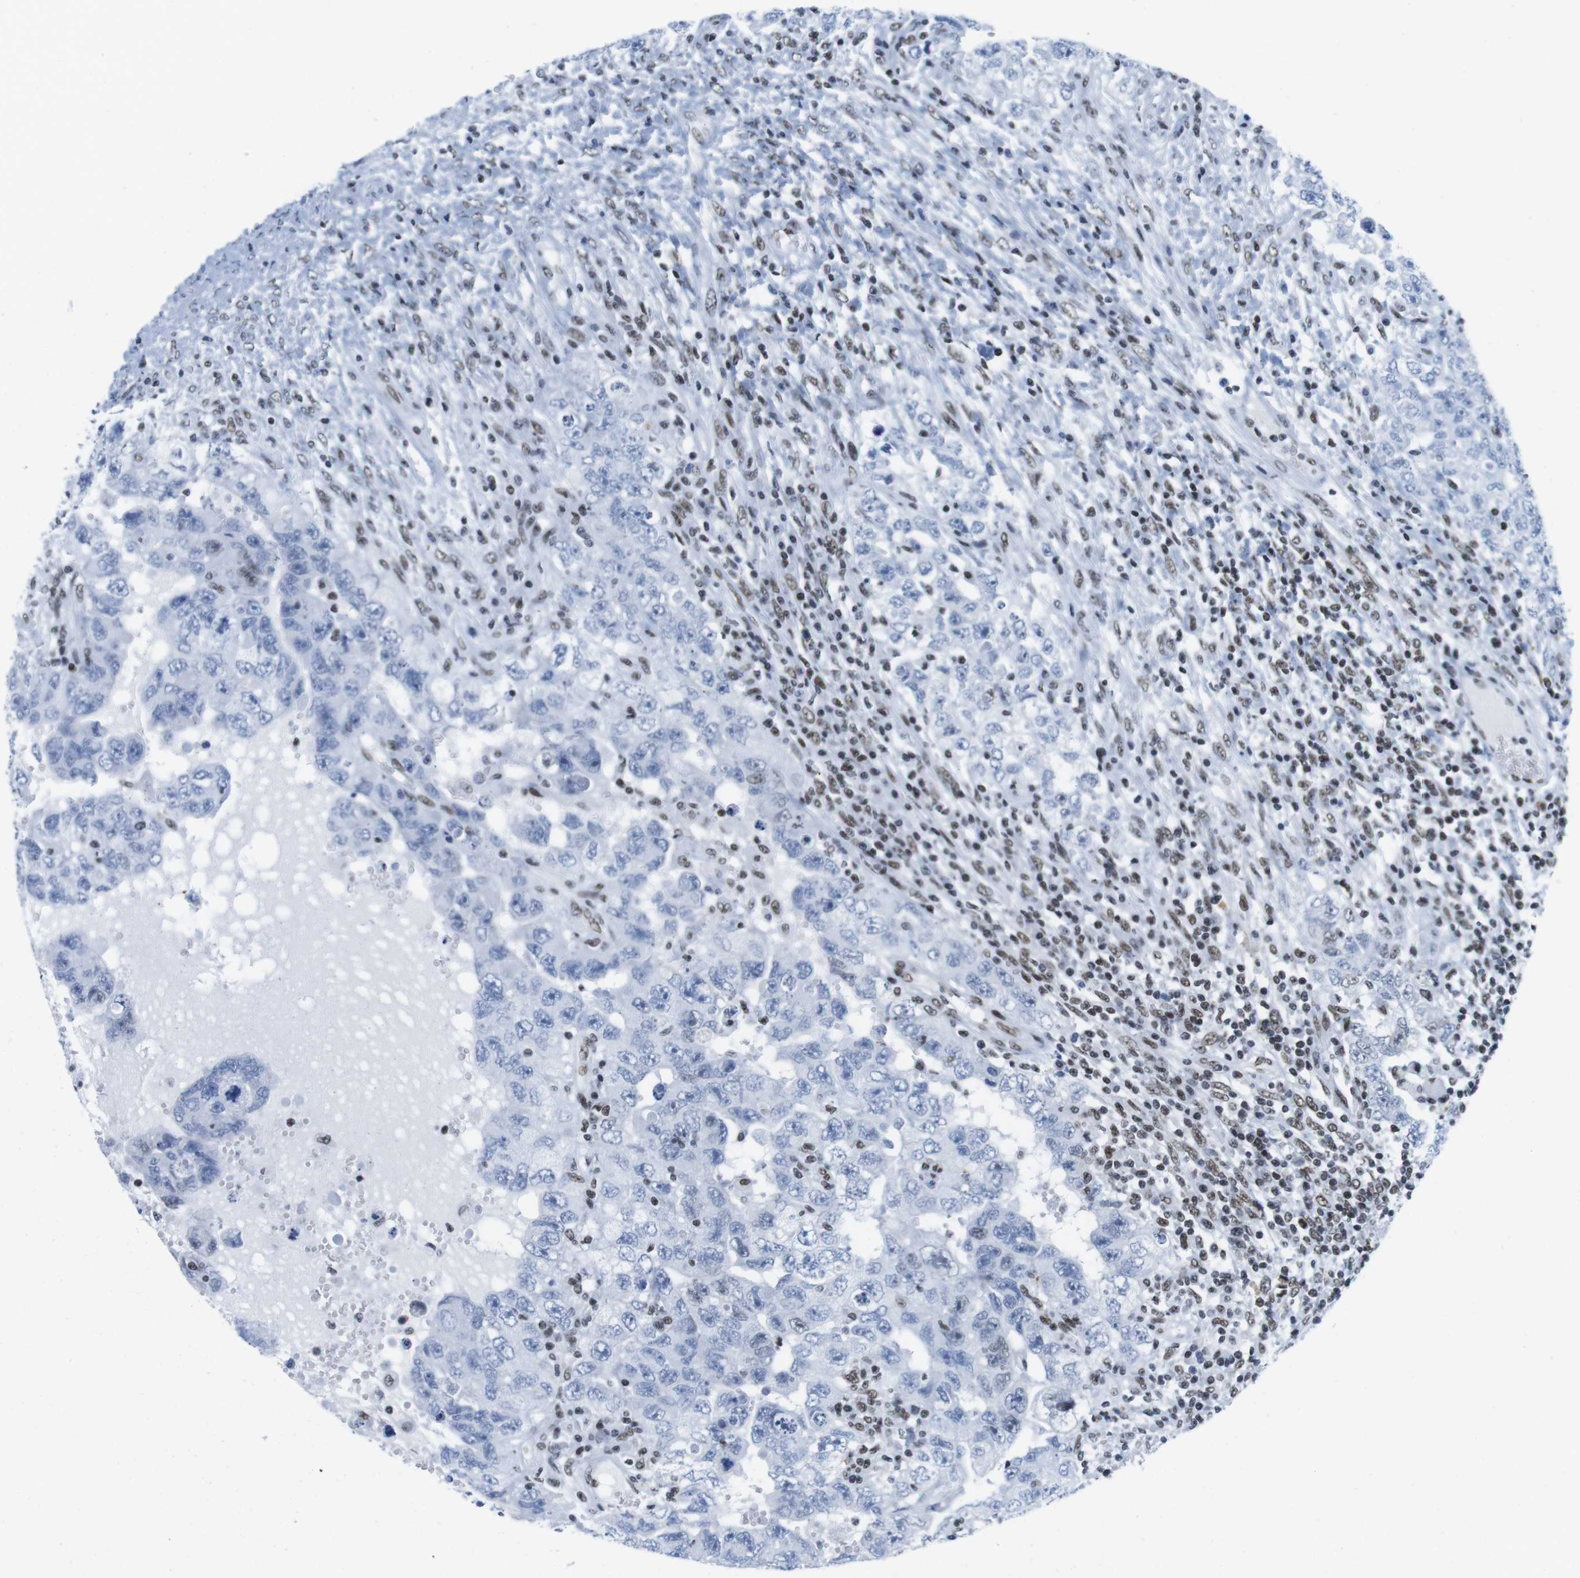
{"staining": {"intensity": "negative", "quantity": "none", "location": "none"}, "tissue": "testis cancer", "cell_type": "Tumor cells", "image_type": "cancer", "snomed": [{"axis": "morphology", "description": "Carcinoma, Embryonal, NOS"}, {"axis": "topography", "description": "Testis"}], "caption": "Testis cancer (embryonal carcinoma) was stained to show a protein in brown. There is no significant positivity in tumor cells.", "gene": "IFI16", "patient": {"sex": "male", "age": 26}}